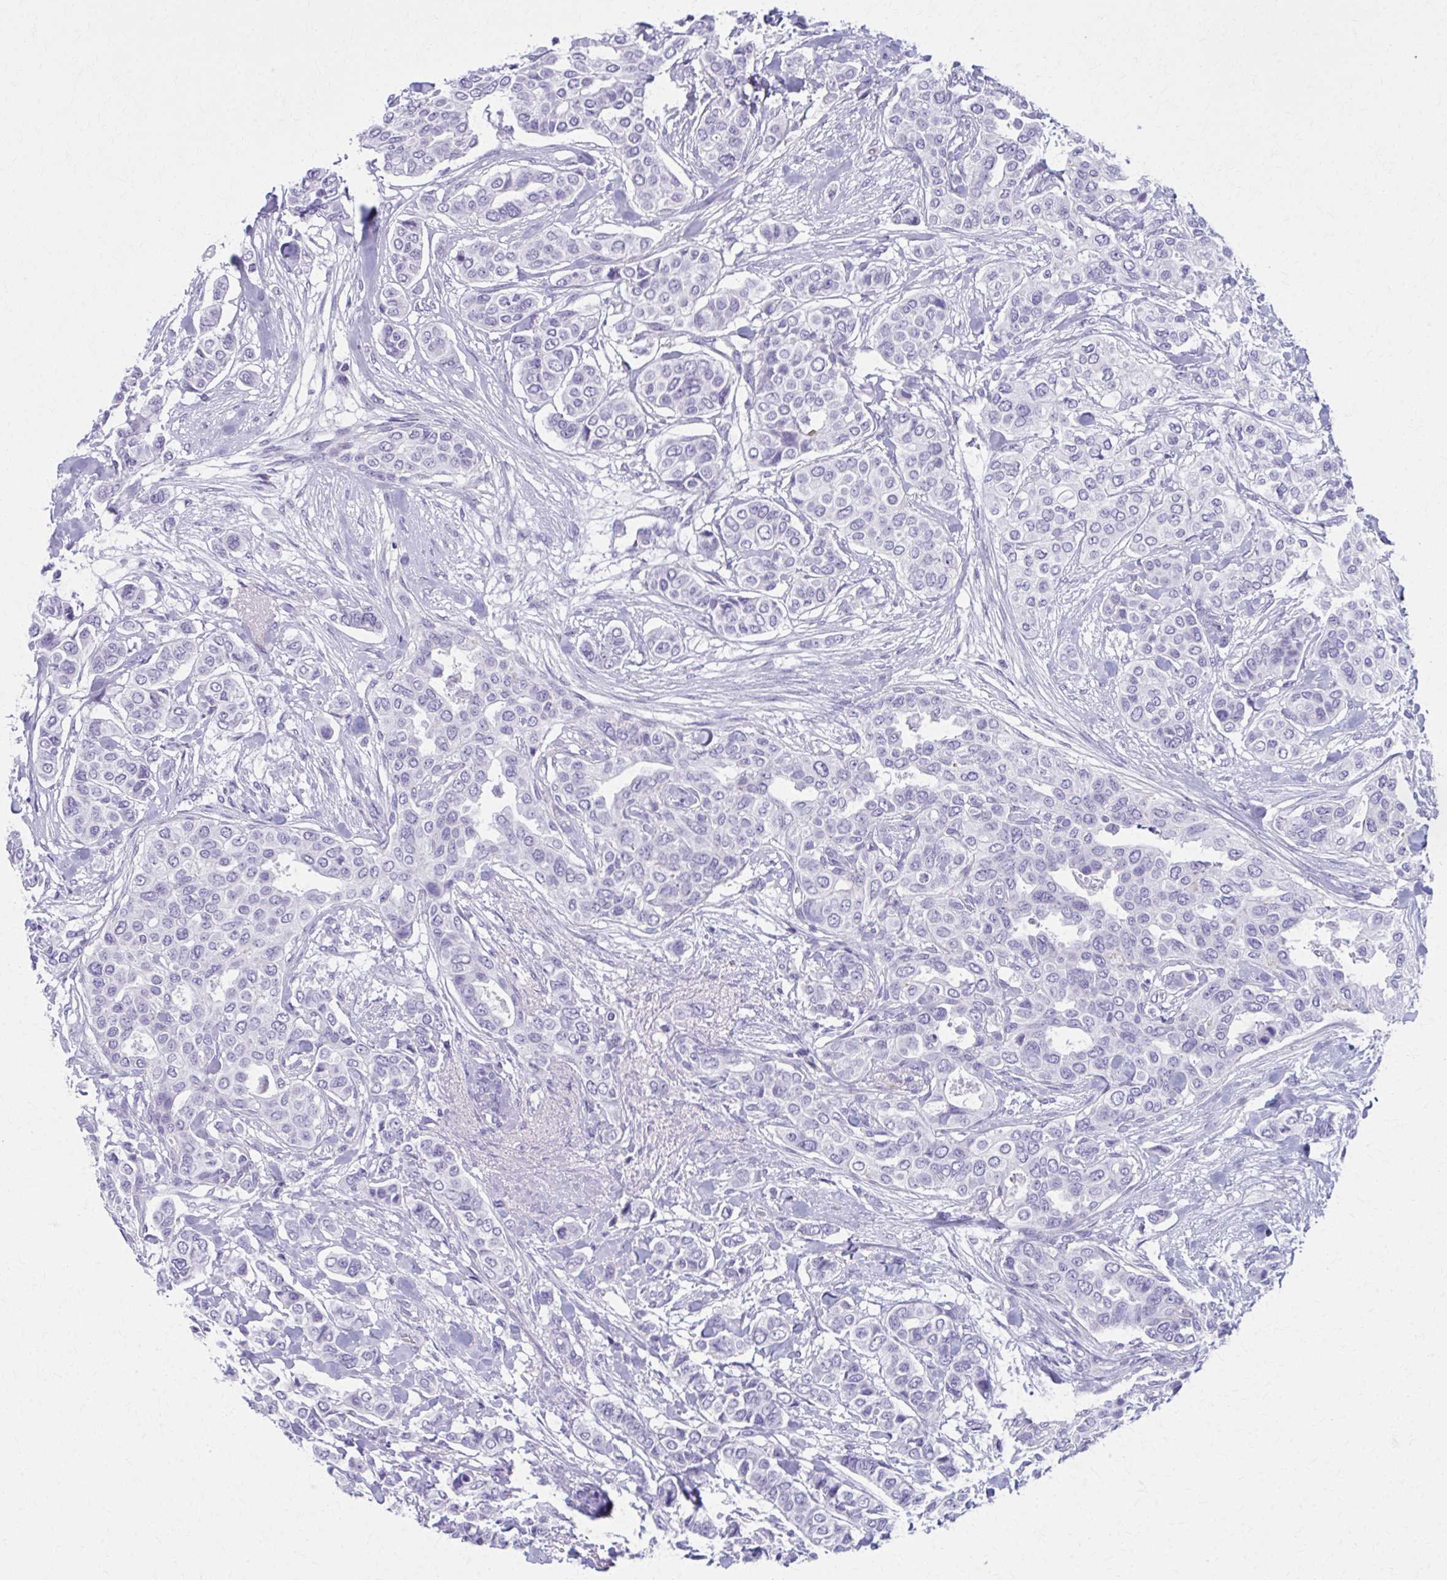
{"staining": {"intensity": "negative", "quantity": "none", "location": "none"}, "tissue": "breast cancer", "cell_type": "Tumor cells", "image_type": "cancer", "snomed": [{"axis": "morphology", "description": "Lobular carcinoma"}, {"axis": "topography", "description": "Breast"}], "caption": "Human lobular carcinoma (breast) stained for a protein using immunohistochemistry displays no staining in tumor cells.", "gene": "MPLKIP", "patient": {"sex": "female", "age": 51}}